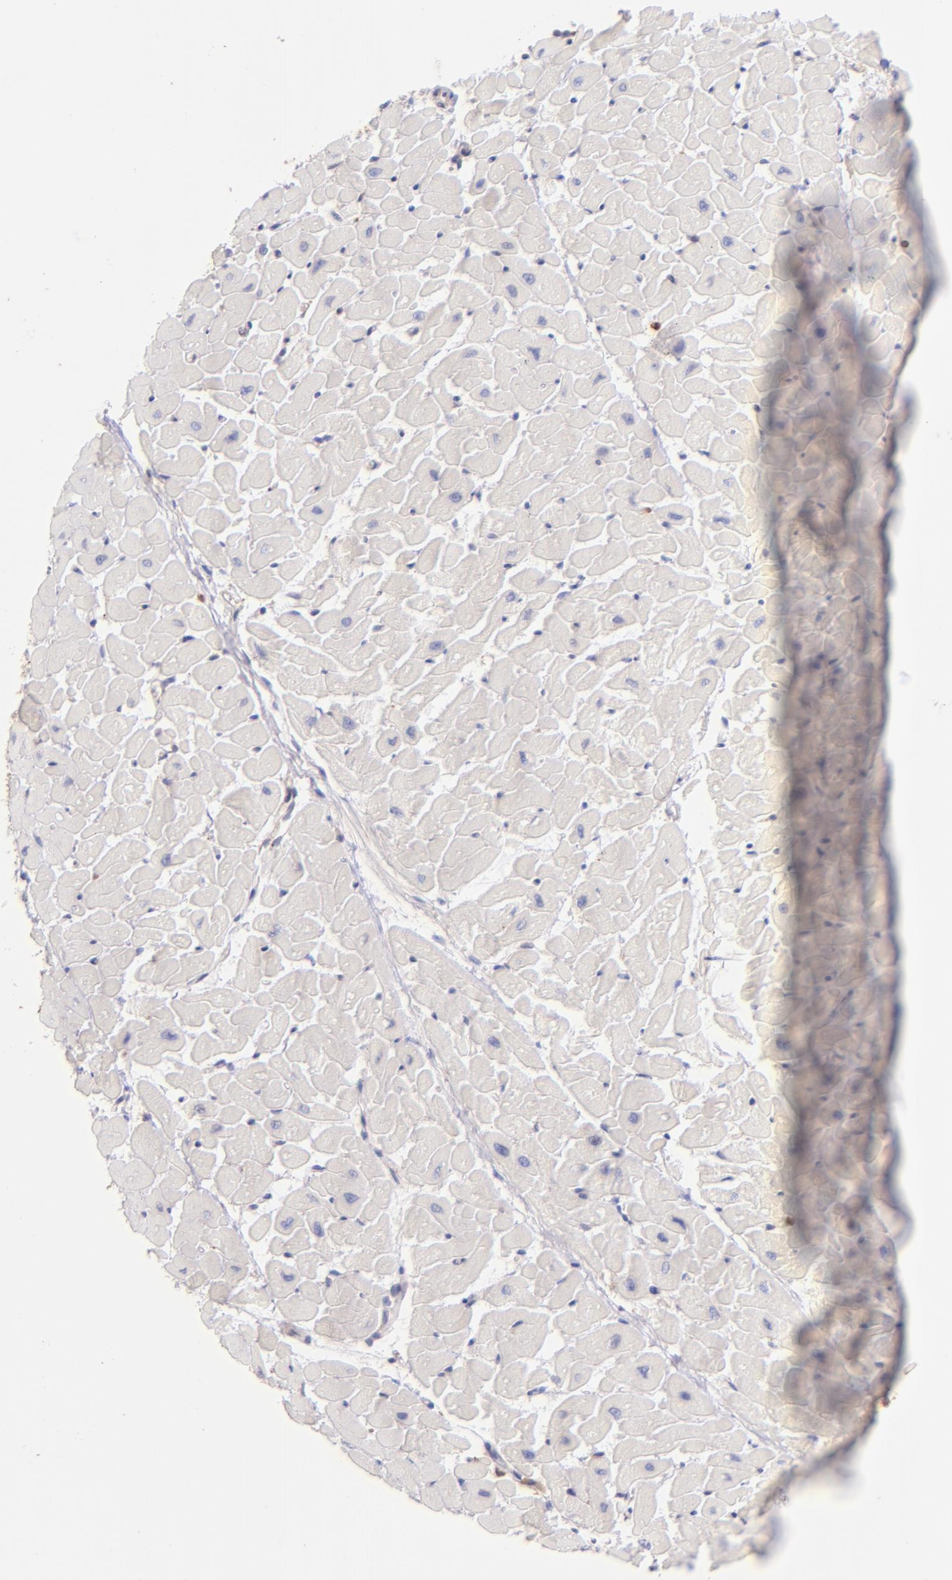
{"staining": {"intensity": "negative", "quantity": "none", "location": "none"}, "tissue": "heart muscle", "cell_type": "Cardiomyocytes", "image_type": "normal", "snomed": [{"axis": "morphology", "description": "Normal tissue, NOS"}, {"axis": "topography", "description": "Heart"}], "caption": "Micrograph shows no protein expression in cardiomyocytes of benign heart muscle. (DAB (3,3'-diaminobenzidine) IHC with hematoxylin counter stain).", "gene": "BTK", "patient": {"sex": "female", "age": 19}}